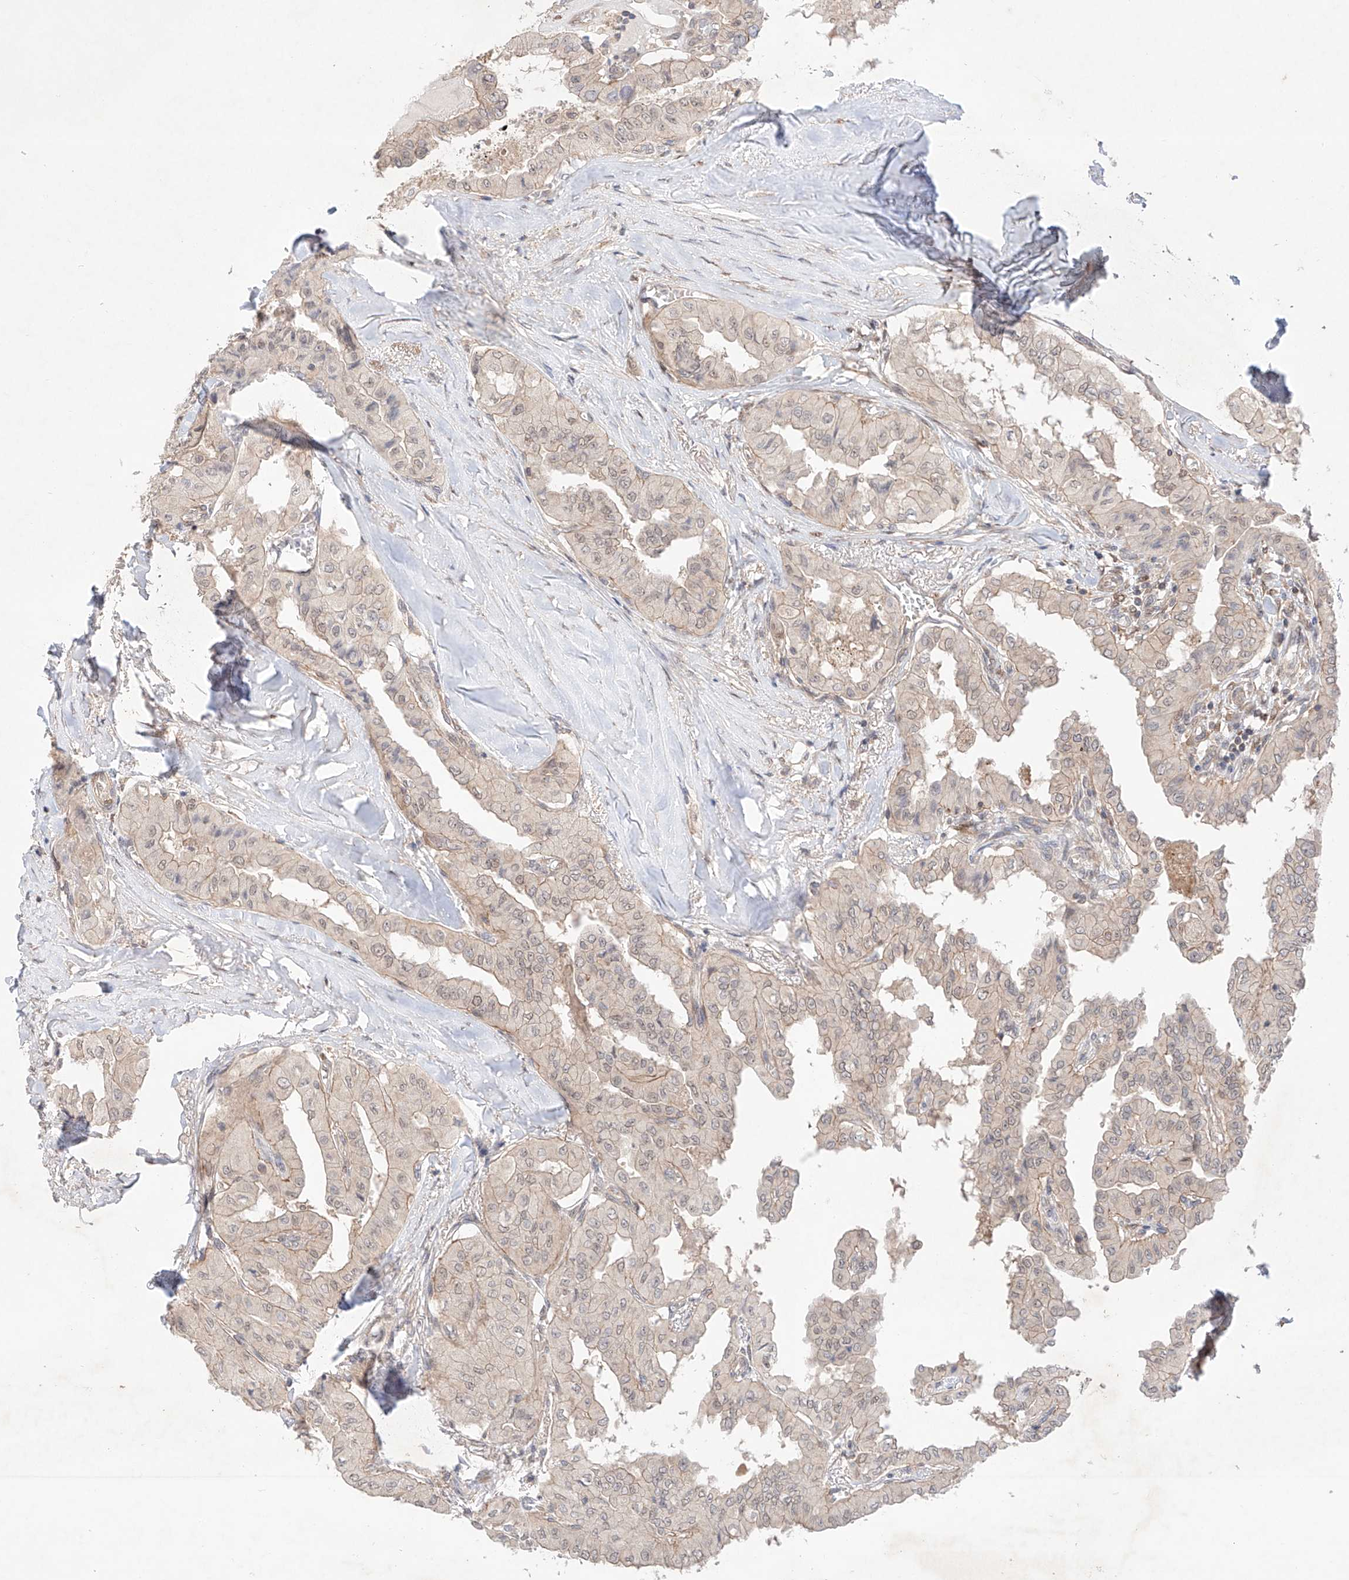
{"staining": {"intensity": "negative", "quantity": "none", "location": "none"}, "tissue": "thyroid cancer", "cell_type": "Tumor cells", "image_type": "cancer", "snomed": [{"axis": "morphology", "description": "Papillary adenocarcinoma, NOS"}, {"axis": "topography", "description": "Thyroid gland"}], "caption": "This is an IHC histopathology image of human thyroid cancer (papillary adenocarcinoma). There is no expression in tumor cells.", "gene": "TSR2", "patient": {"sex": "female", "age": 59}}